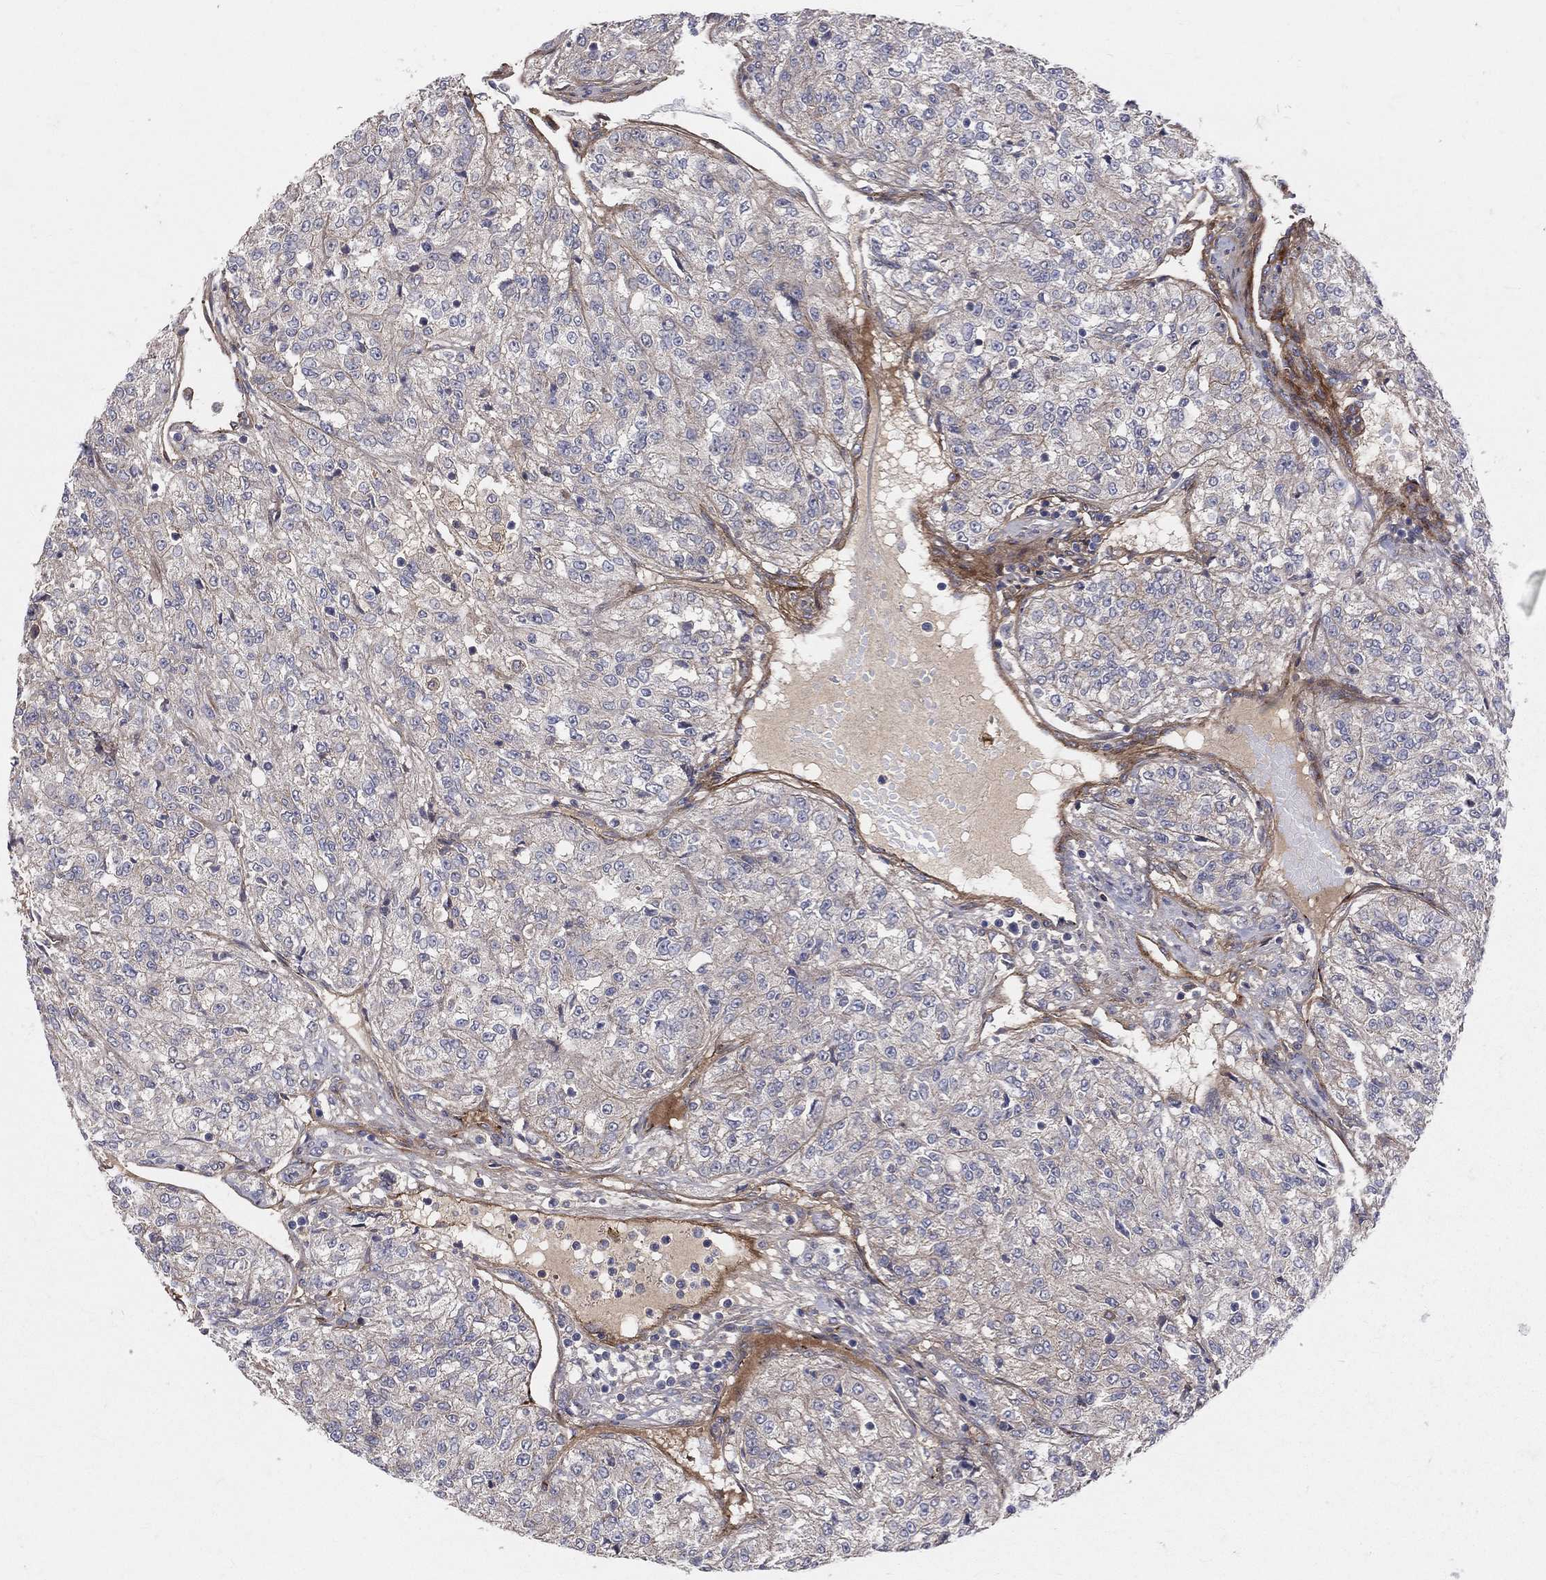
{"staining": {"intensity": "weak", "quantity": "25%-75%", "location": "cytoplasmic/membranous"}, "tissue": "renal cancer", "cell_type": "Tumor cells", "image_type": "cancer", "snomed": [{"axis": "morphology", "description": "Adenocarcinoma, NOS"}, {"axis": "topography", "description": "Kidney"}], "caption": "Adenocarcinoma (renal) stained with immunohistochemistry reveals weak cytoplasmic/membranous expression in approximately 25%-75% of tumor cells. The staining is performed using DAB brown chromogen to label protein expression. The nuclei are counter-stained blue using hematoxylin.", "gene": "ENTPD1", "patient": {"sex": "female", "age": 63}}